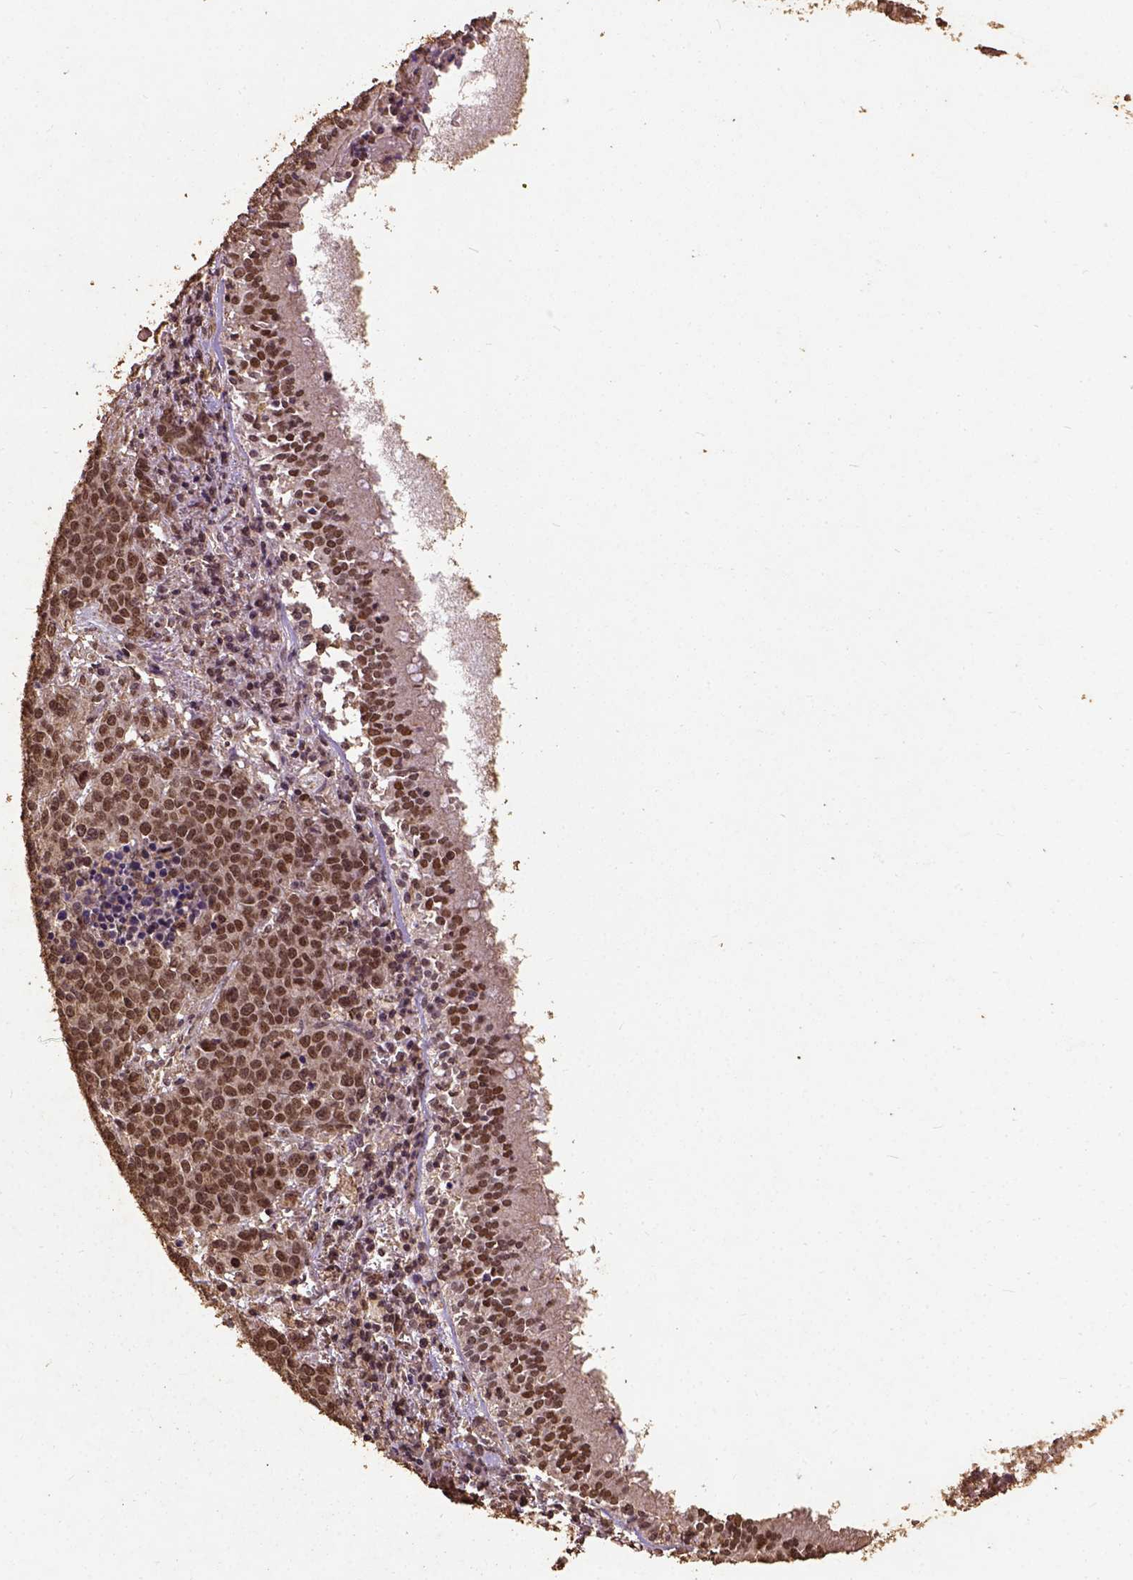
{"staining": {"intensity": "moderate", "quantity": ">75%", "location": "nuclear"}, "tissue": "lung cancer", "cell_type": "Tumor cells", "image_type": "cancer", "snomed": [{"axis": "morphology", "description": "Squamous cell carcinoma, NOS"}, {"axis": "morphology", "description": "Squamous cell carcinoma, metastatic, NOS"}, {"axis": "topography", "description": "Lung"}, {"axis": "topography", "description": "Pleura, NOS"}], "caption": "Moderate nuclear staining is seen in about >75% of tumor cells in lung cancer. (Stains: DAB in brown, nuclei in blue, Microscopy: brightfield microscopy at high magnification).", "gene": "NACC1", "patient": {"sex": "male", "age": 72}}